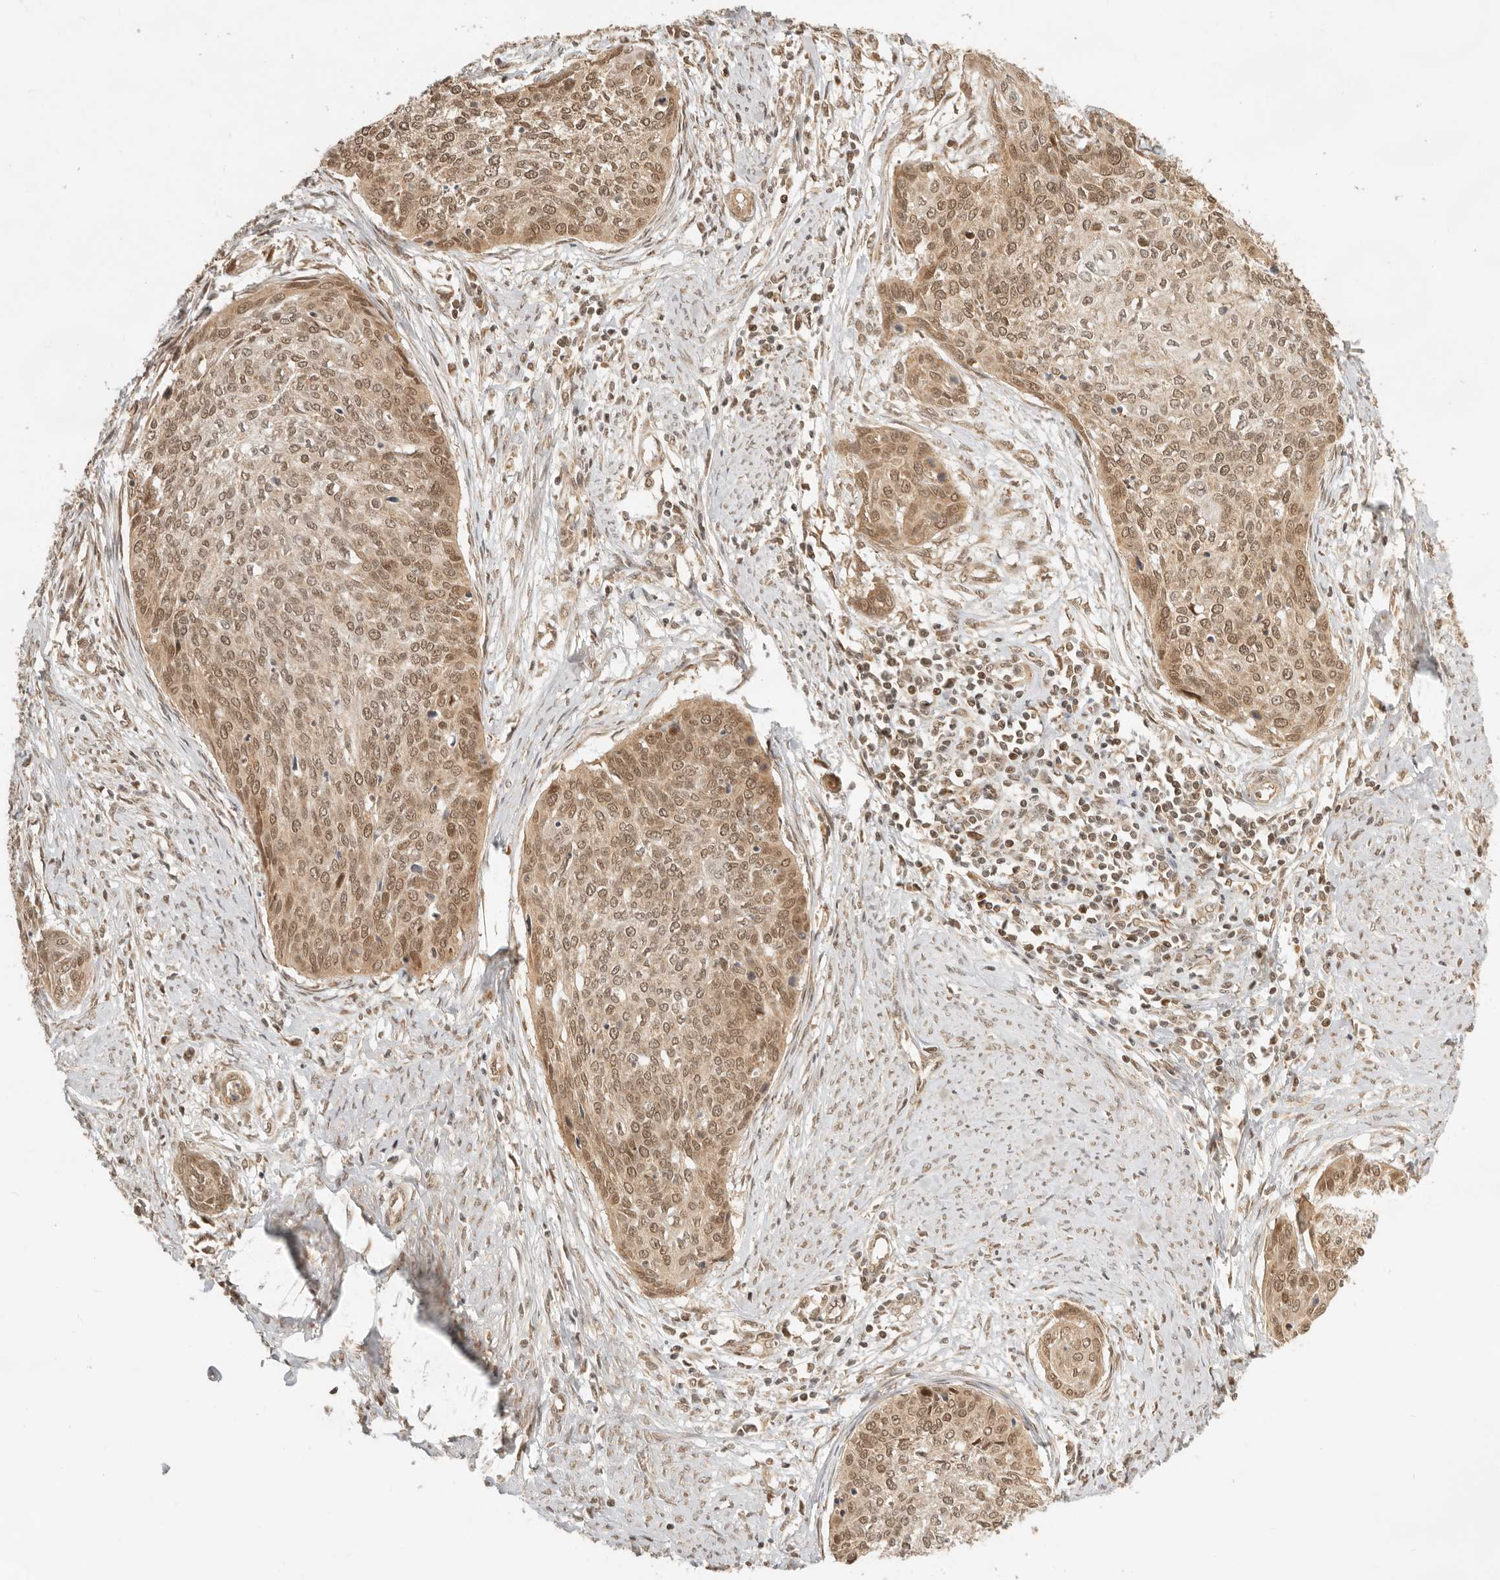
{"staining": {"intensity": "moderate", "quantity": ">75%", "location": "cytoplasmic/membranous,nuclear"}, "tissue": "cervical cancer", "cell_type": "Tumor cells", "image_type": "cancer", "snomed": [{"axis": "morphology", "description": "Squamous cell carcinoma, NOS"}, {"axis": "topography", "description": "Cervix"}], "caption": "Cervical cancer was stained to show a protein in brown. There is medium levels of moderate cytoplasmic/membranous and nuclear expression in about >75% of tumor cells. The protein of interest is stained brown, and the nuclei are stained in blue (DAB IHC with brightfield microscopy, high magnification).", "gene": "BAALC", "patient": {"sex": "female", "age": 37}}